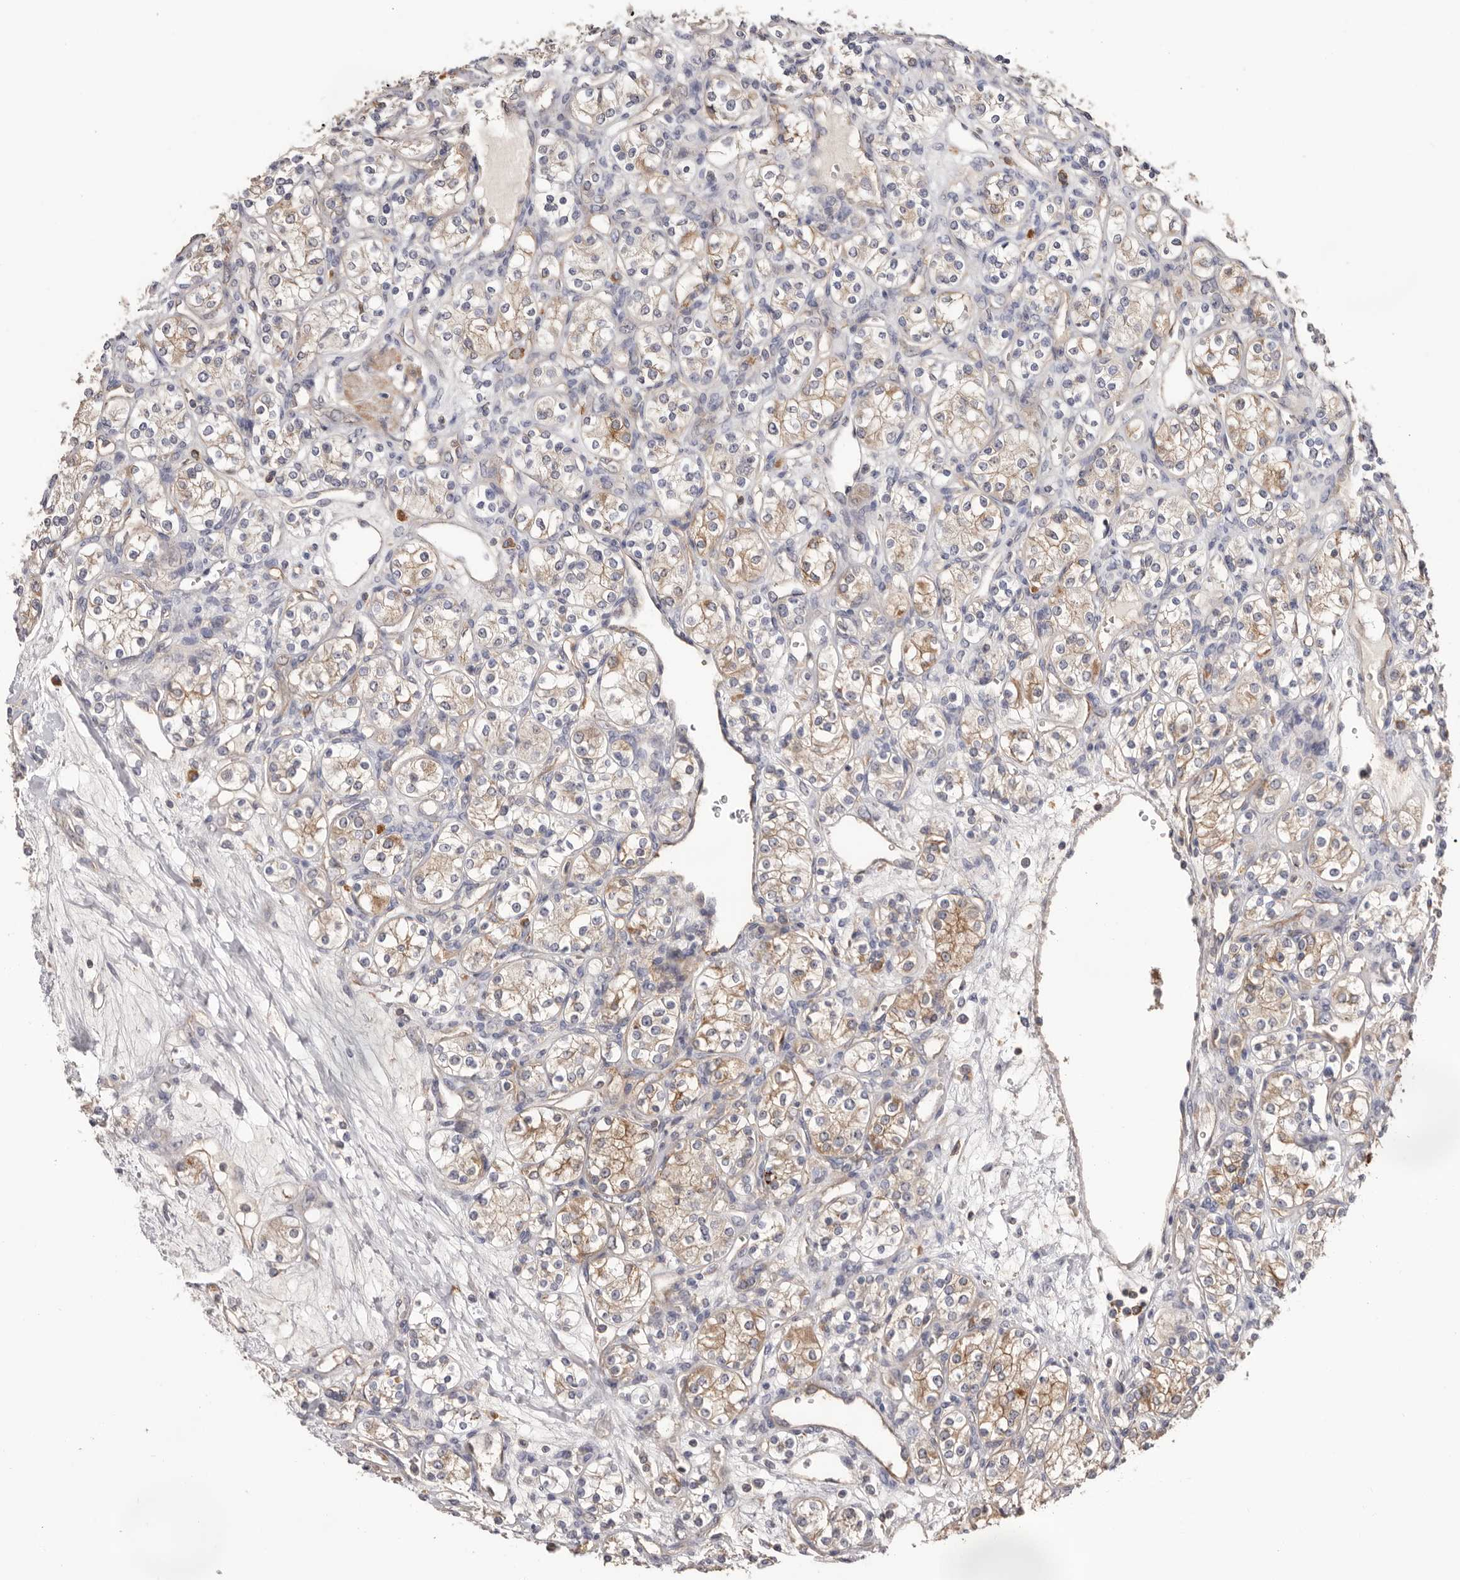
{"staining": {"intensity": "weak", "quantity": "25%-75%", "location": "cytoplasmic/membranous"}, "tissue": "renal cancer", "cell_type": "Tumor cells", "image_type": "cancer", "snomed": [{"axis": "morphology", "description": "Adenocarcinoma, NOS"}, {"axis": "topography", "description": "Kidney"}], "caption": "Human renal adenocarcinoma stained with a brown dye exhibits weak cytoplasmic/membranous positive positivity in approximately 25%-75% of tumor cells.", "gene": "MMACHC", "patient": {"sex": "male", "age": 77}}